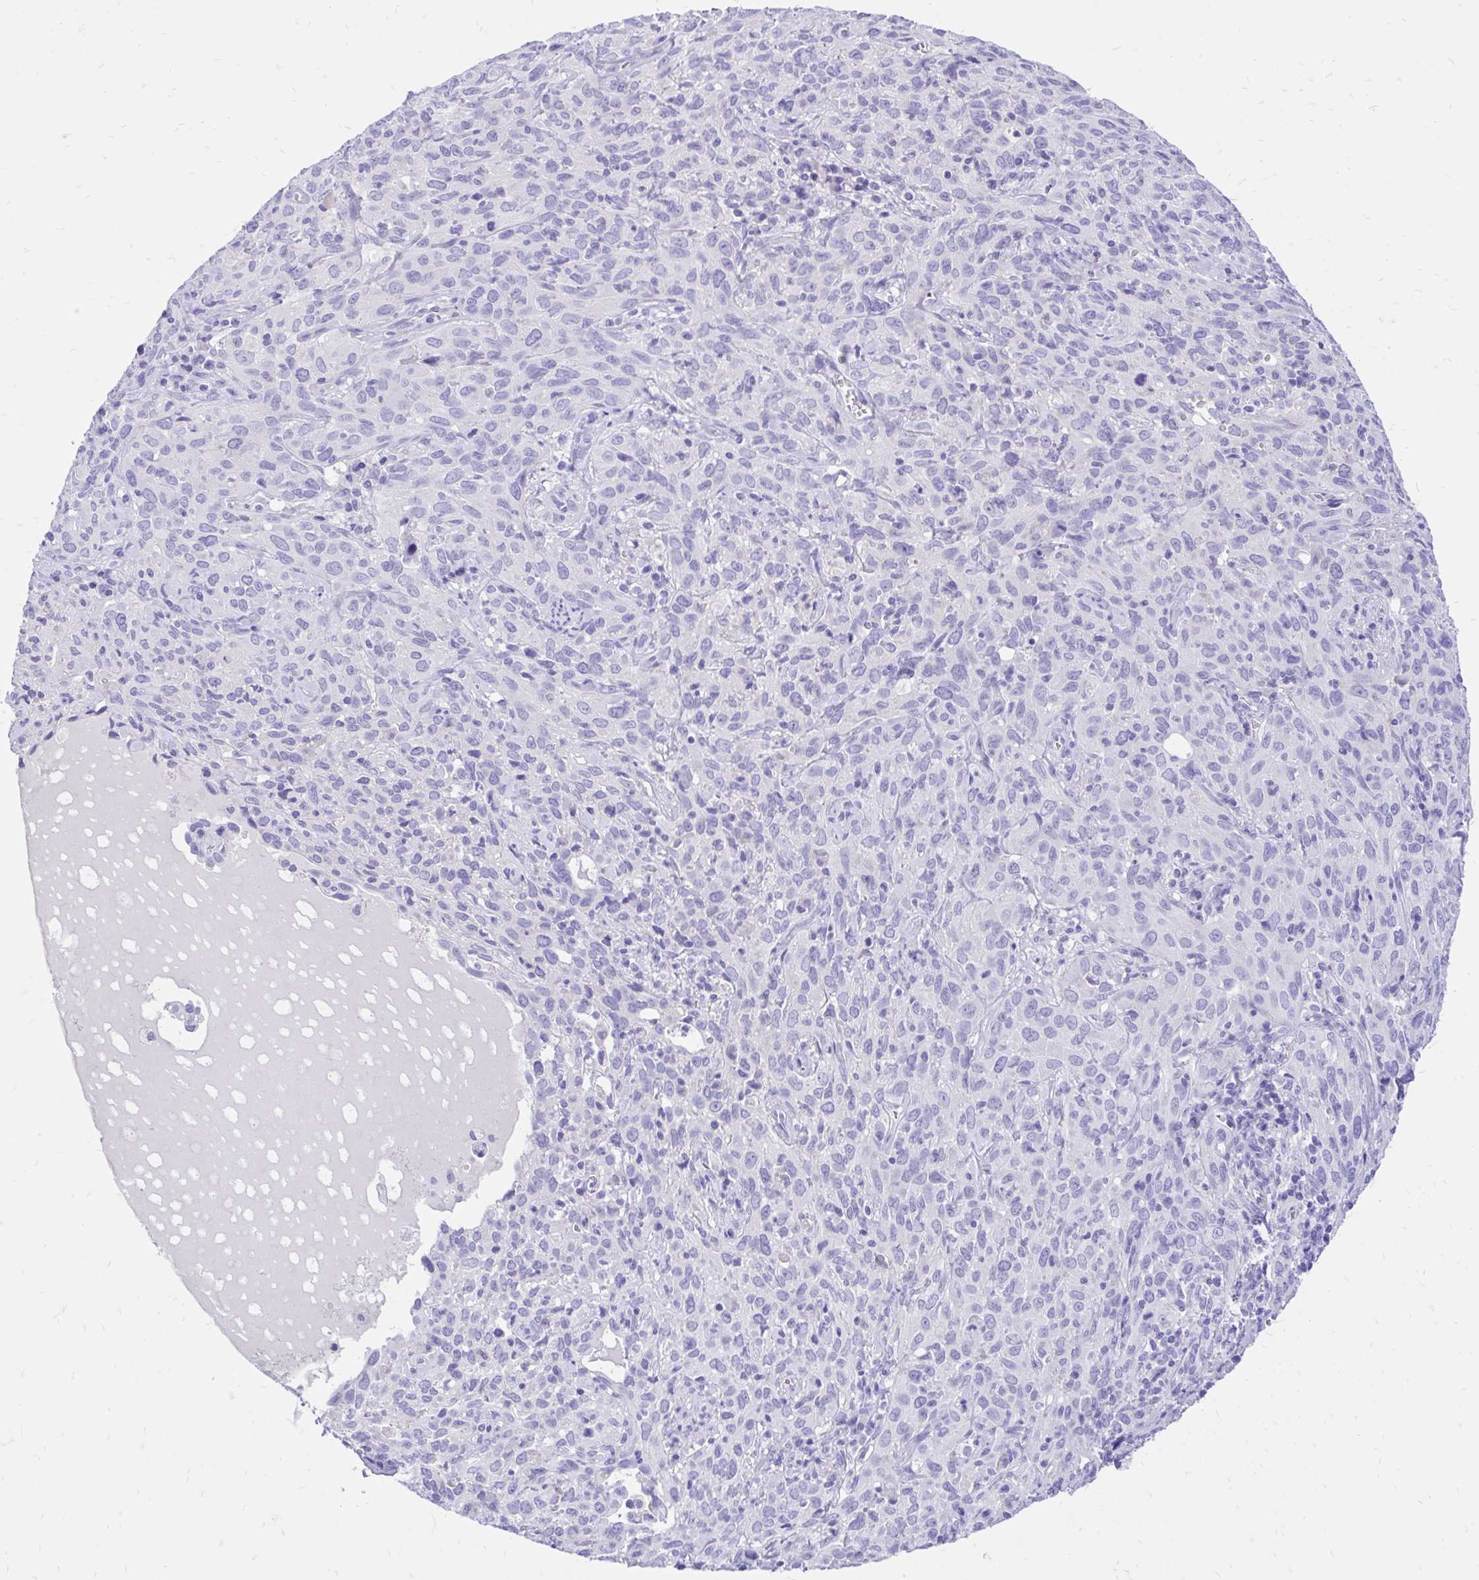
{"staining": {"intensity": "negative", "quantity": "none", "location": "none"}, "tissue": "cervical cancer", "cell_type": "Tumor cells", "image_type": "cancer", "snomed": [{"axis": "morphology", "description": "Normal tissue, NOS"}, {"axis": "morphology", "description": "Squamous cell carcinoma, NOS"}, {"axis": "topography", "description": "Cervix"}], "caption": "Cervical squamous cell carcinoma stained for a protein using IHC exhibits no staining tumor cells.", "gene": "MON1A", "patient": {"sex": "female", "age": 51}}